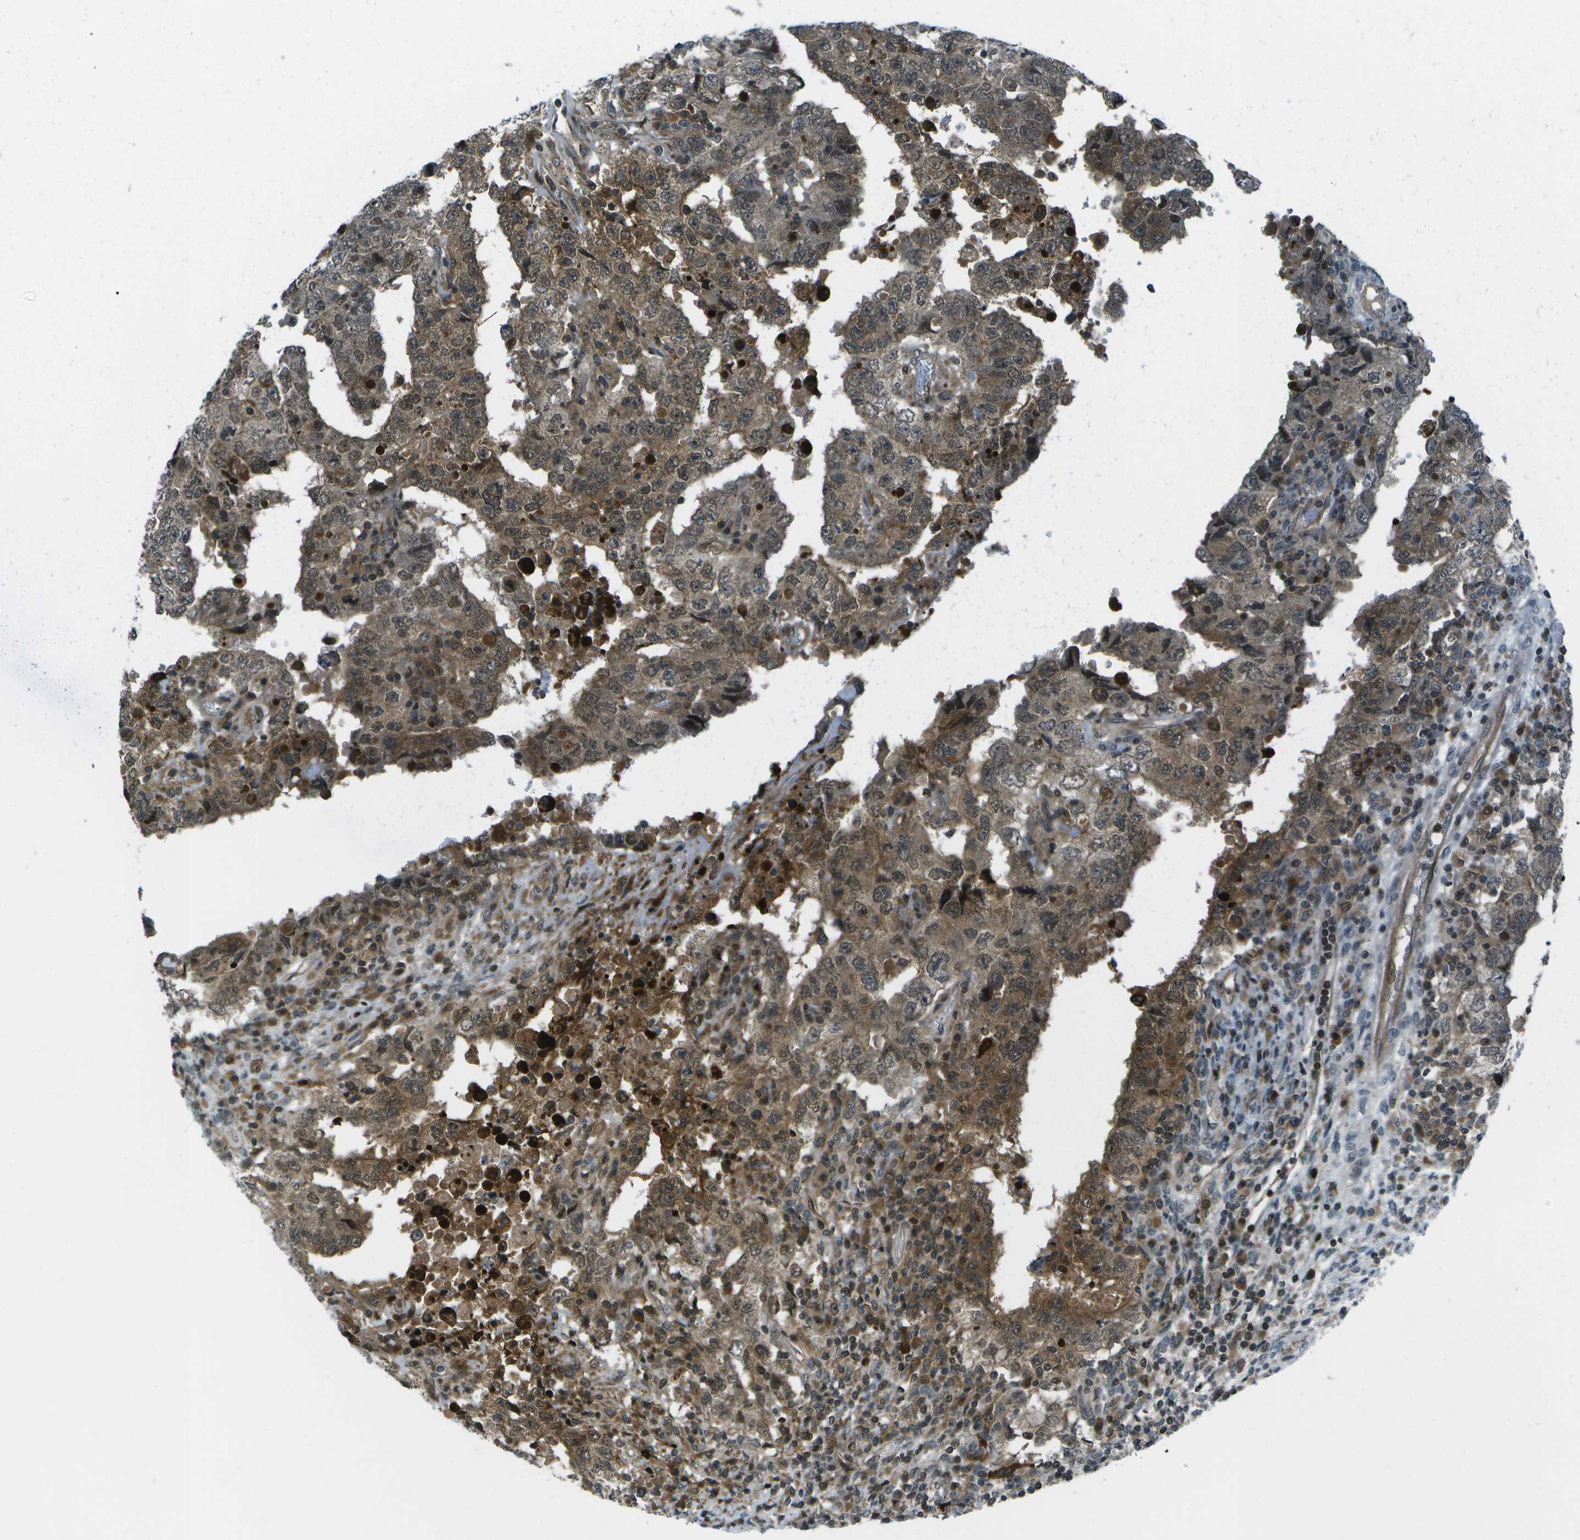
{"staining": {"intensity": "moderate", "quantity": ">75%", "location": "cytoplasmic/membranous,nuclear"}, "tissue": "testis cancer", "cell_type": "Tumor cells", "image_type": "cancer", "snomed": [{"axis": "morphology", "description": "Carcinoma, Embryonal, NOS"}, {"axis": "topography", "description": "Testis"}], "caption": "The micrograph exhibits a brown stain indicating the presence of a protein in the cytoplasmic/membranous and nuclear of tumor cells in testis cancer (embryonal carcinoma).", "gene": "TMEM19", "patient": {"sex": "male", "age": 26}}